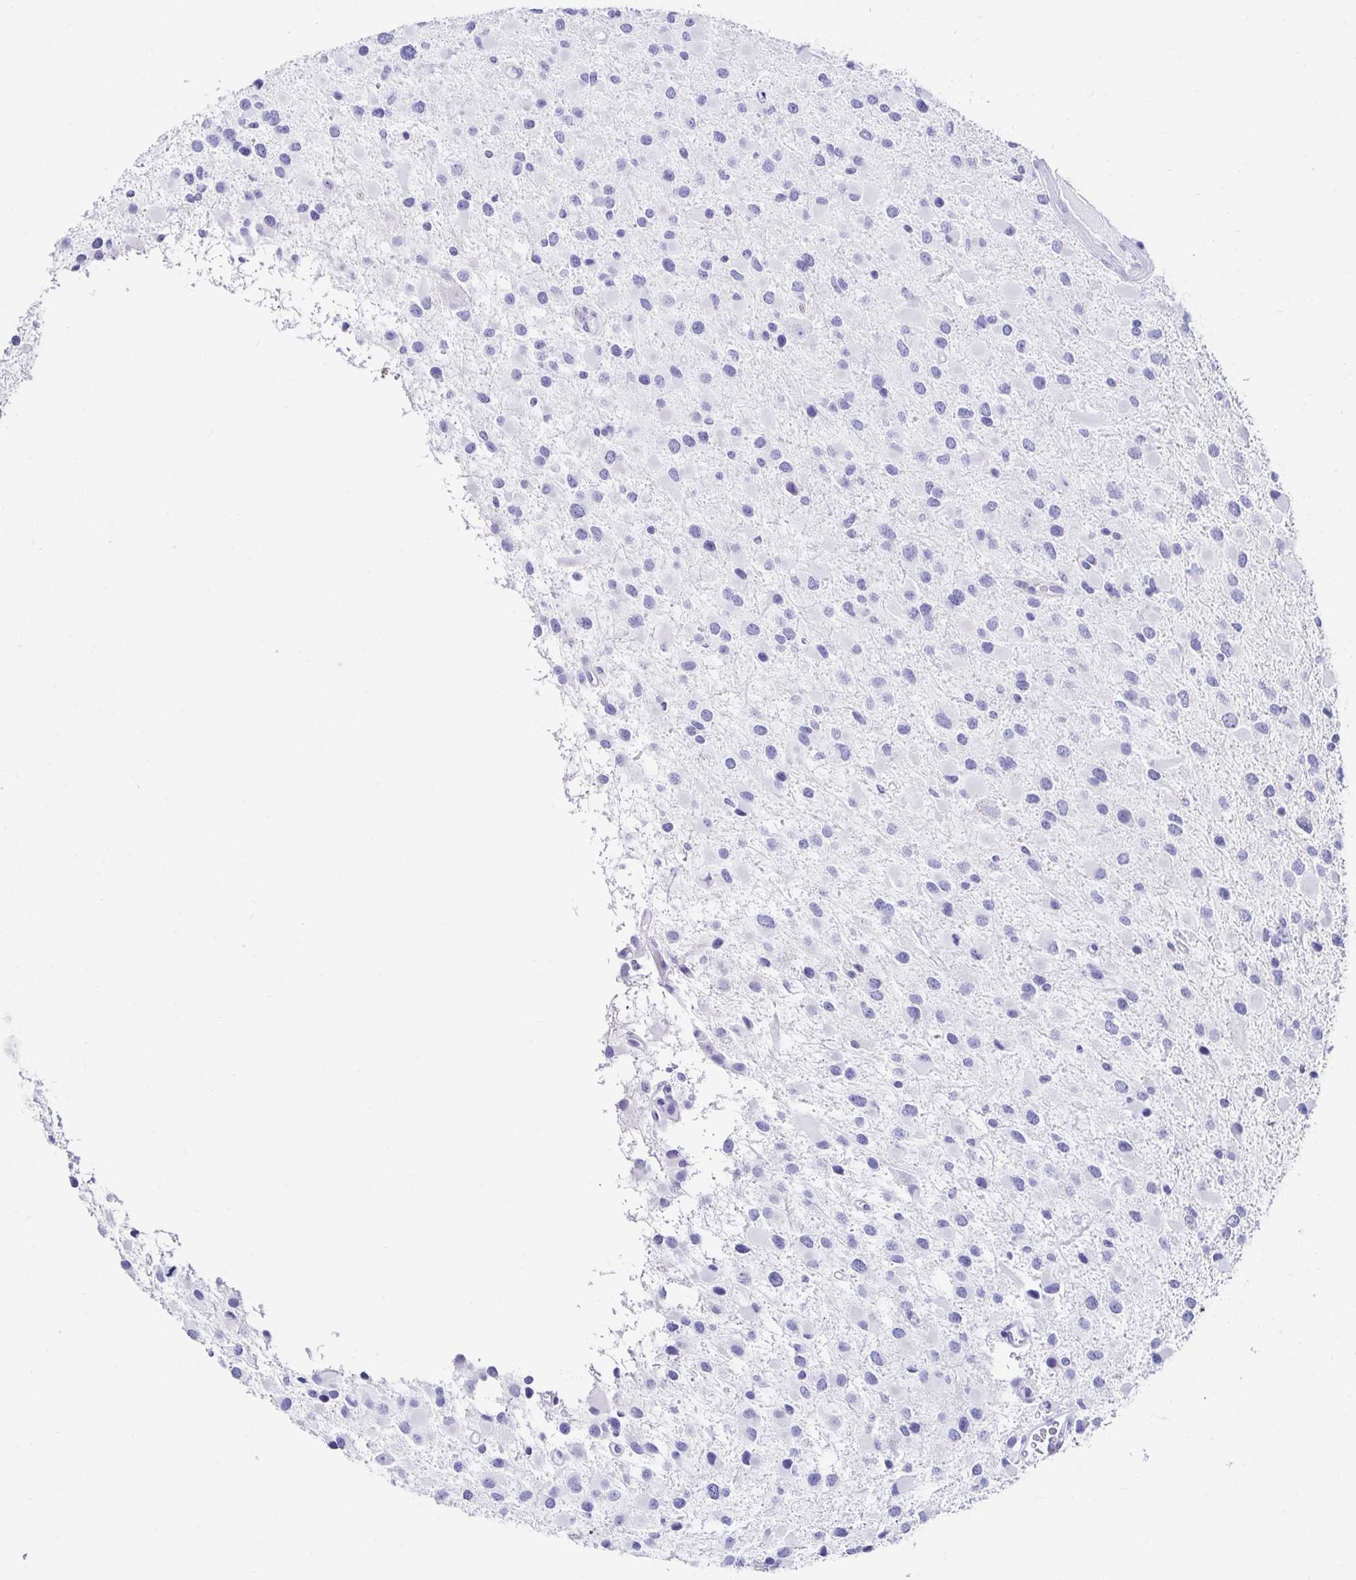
{"staining": {"intensity": "negative", "quantity": "none", "location": "none"}, "tissue": "glioma", "cell_type": "Tumor cells", "image_type": "cancer", "snomed": [{"axis": "morphology", "description": "Glioma, malignant, Low grade"}, {"axis": "topography", "description": "Brain"}], "caption": "There is no significant expression in tumor cells of glioma.", "gene": "CA9", "patient": {"sex": "female", "age": 32}}